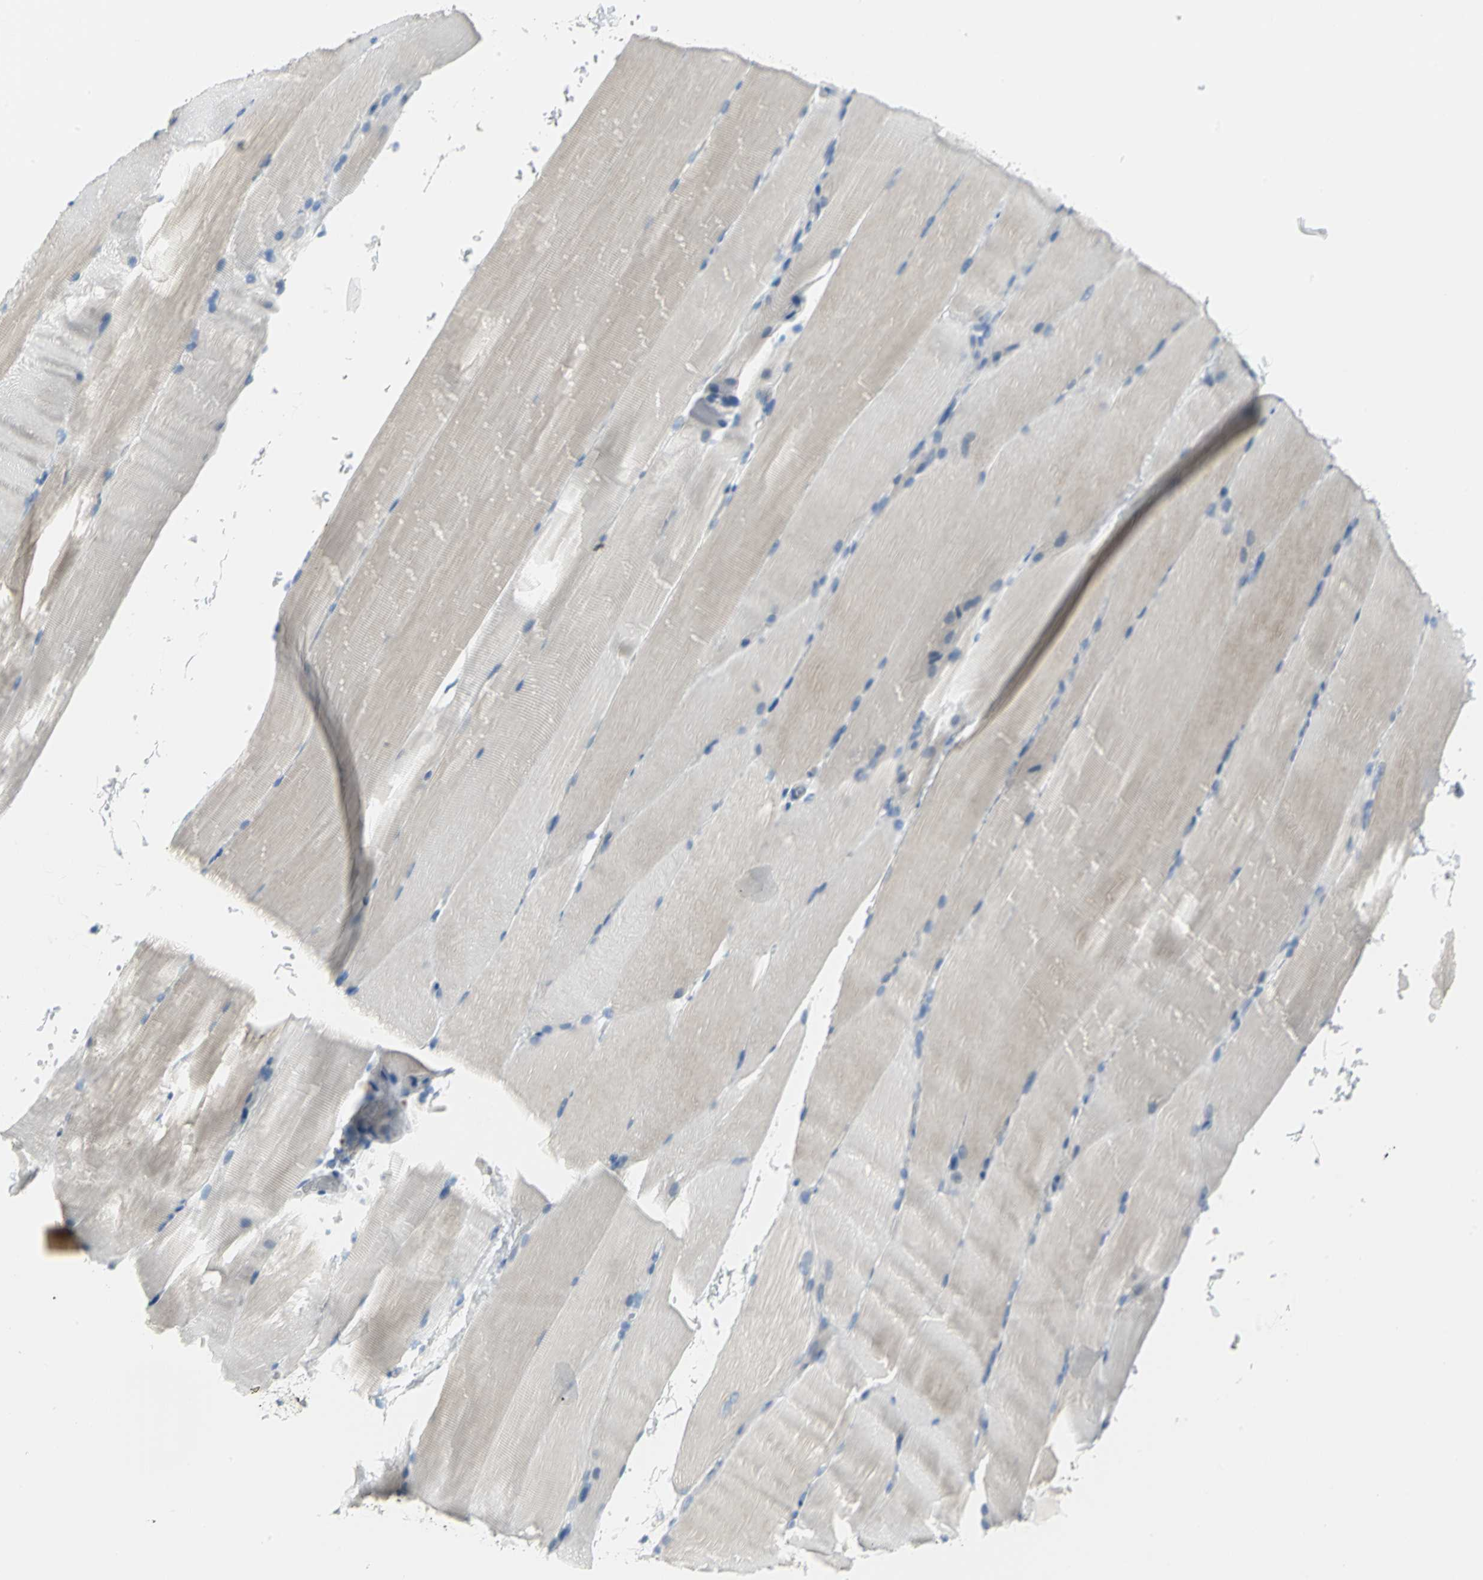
{"staining": {"intensity": "weak", "quantity": "<25%", "location": "cytoplasmic/membranous"}, "tissue": "skeletal muscle", "cell_type": "Myocytes", "image_type": "normal", "snomed": [{"axis": "morphology", "description": "Normal tissue, NOS"}, {"axis": "topography", "description": "Skeletal muscle"}, {"axis": "topography", "description": "Parathyroid gland"}], "caption": "This is an immunohistochemistry image of normal skeletal muscle. There is no positivity in myocytes.", "gene": "MCM3", "patient": {"sex": "female", "age": 37}}